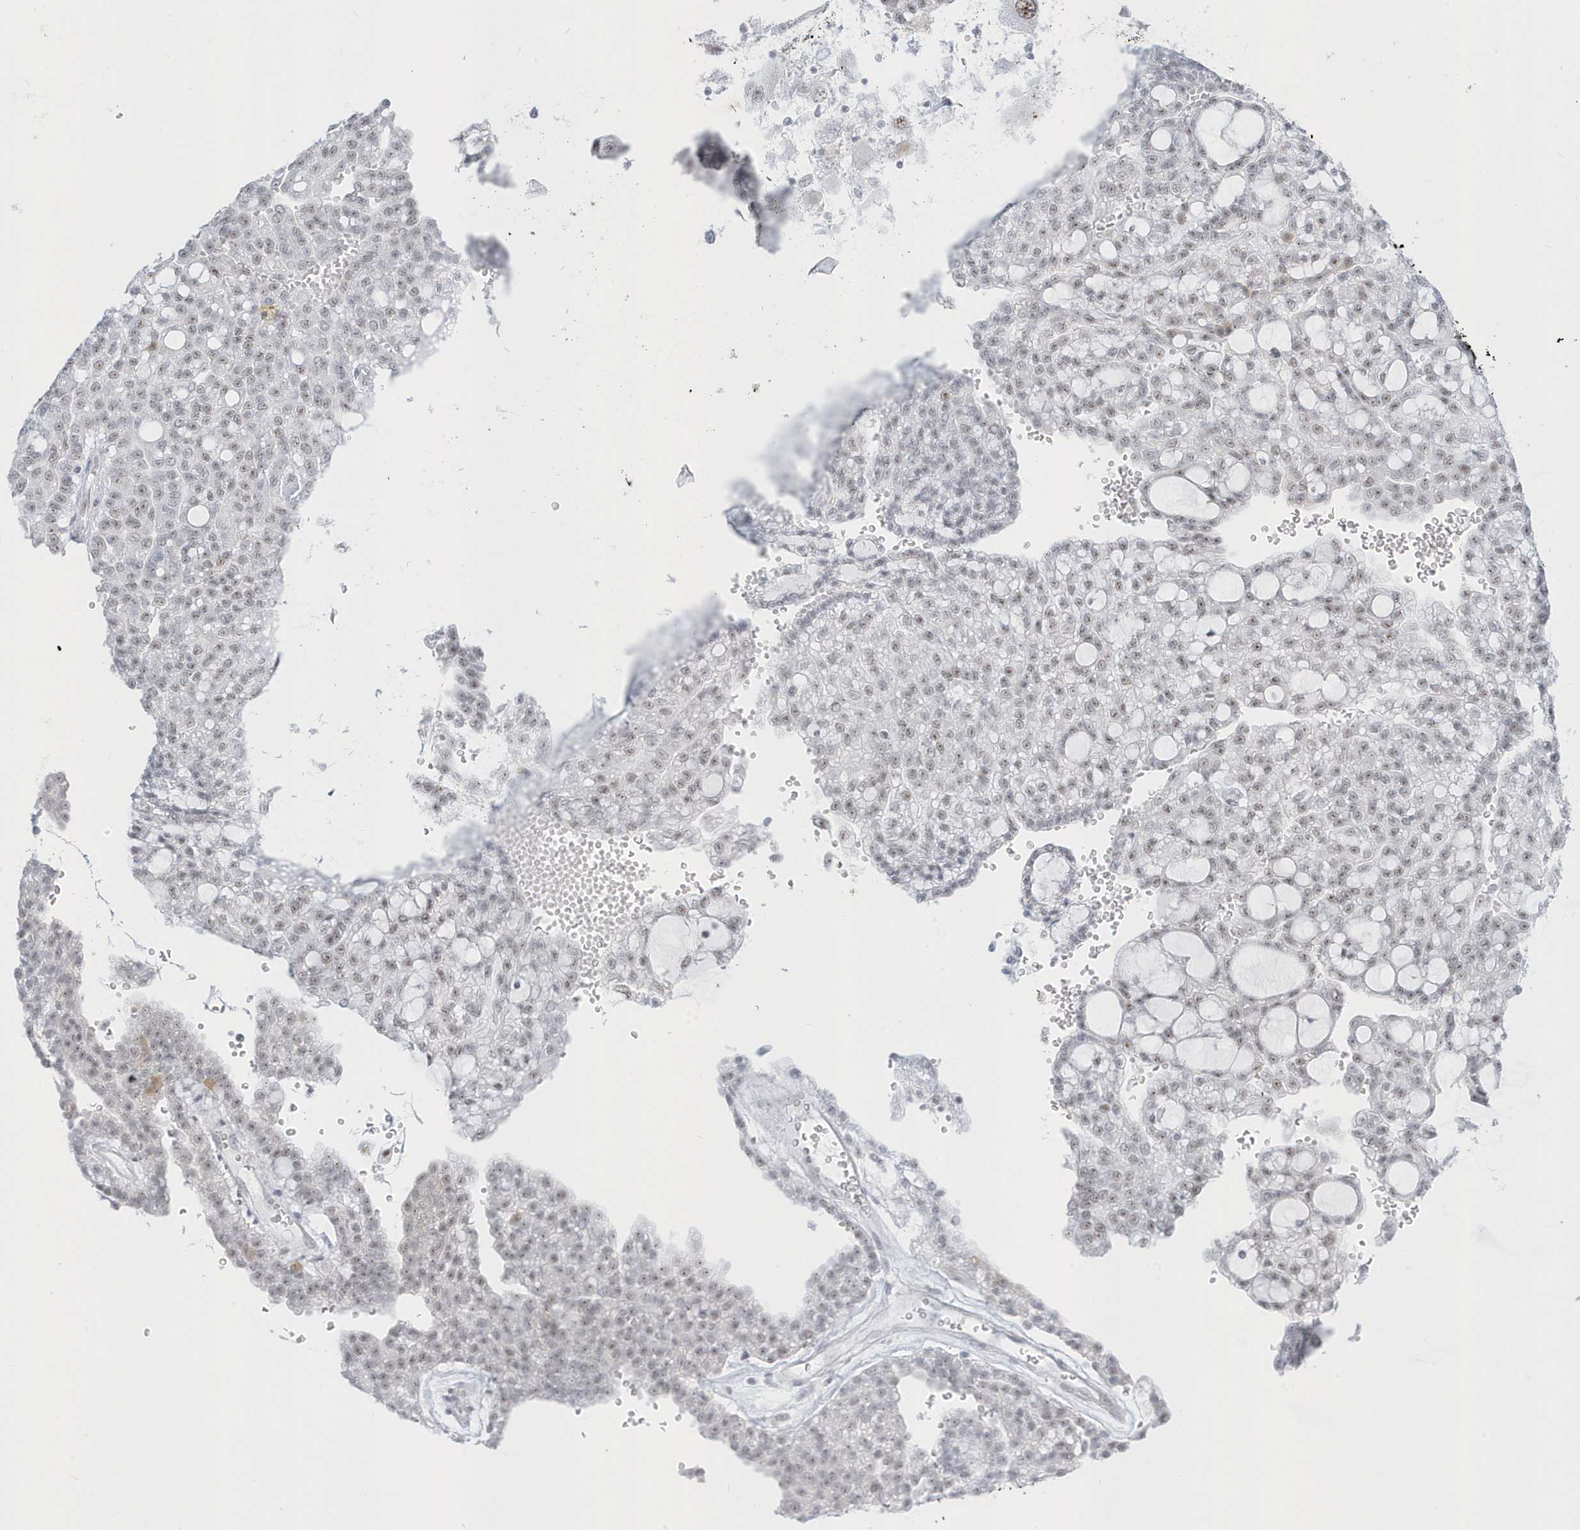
{"staining": {"intensity": "weak", "quantity": ">75%", "location": "nuclear"}, "tissue": "renal cancer", "cell_type": "Tumor cells", "image_type": "cancer", "snomed": [{"axis": "morphology", "description": "Adenocarcinoma, NOS"}, {"axis": "topography", "description": "Kidney"}], "caption": "Adenocarcinoma (renal) was stained to show a protein in brown. There is low levels of weak nuclear expression in about >75% of tumor cells. The staining was performed using DAB, with brown indicating positive protein expression. Nuclei are stained blue with hematoxylin.", "gene": "PLEKHN1", "patient": {"sex": "male", "age": 63}}